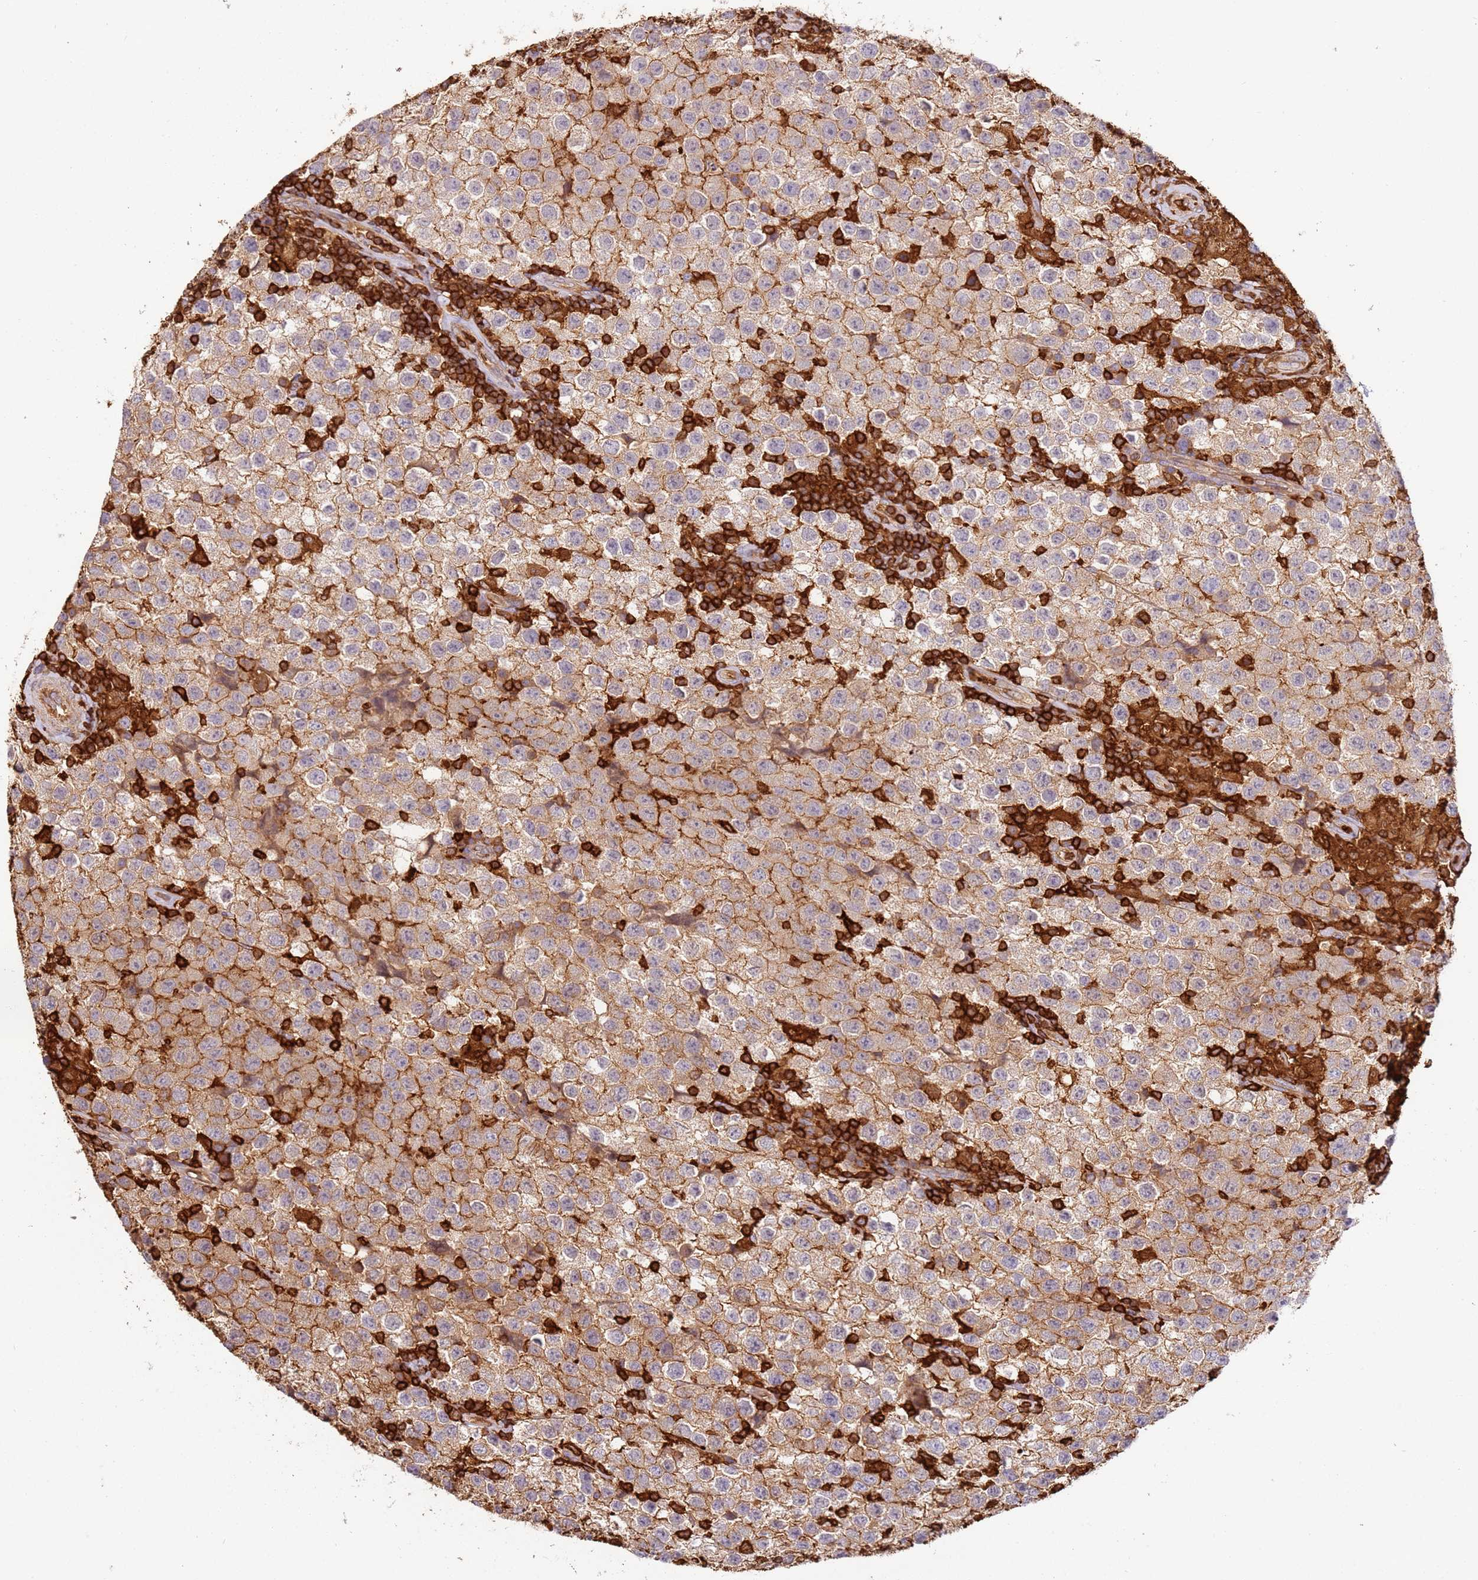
{"staining": {"intensity": "moderate", "quantity": "25%-75%", "location": "cytoplasmic/membranous"}, "tissue": "testis cancer", "cell_type": "Tumor cells", "image_type": "cancer", "snomed": [{"axis": "morphology", "description": "Seminoma, NOS"}, {"axis": "morphology", "description": "Carcinoma, Embryonal, NOS"}, {"axis": "topography", "description": "Testis"}], "caption": "This histopathology image reveals IHC staining of human testis cancer (embryonal carcinoma), with medium moderate cytoplasmic/membranous expression in about 25%-75% of tumor cells.", "gene": "OR6P1", "patient": {"sex": "male", "age": 41}}